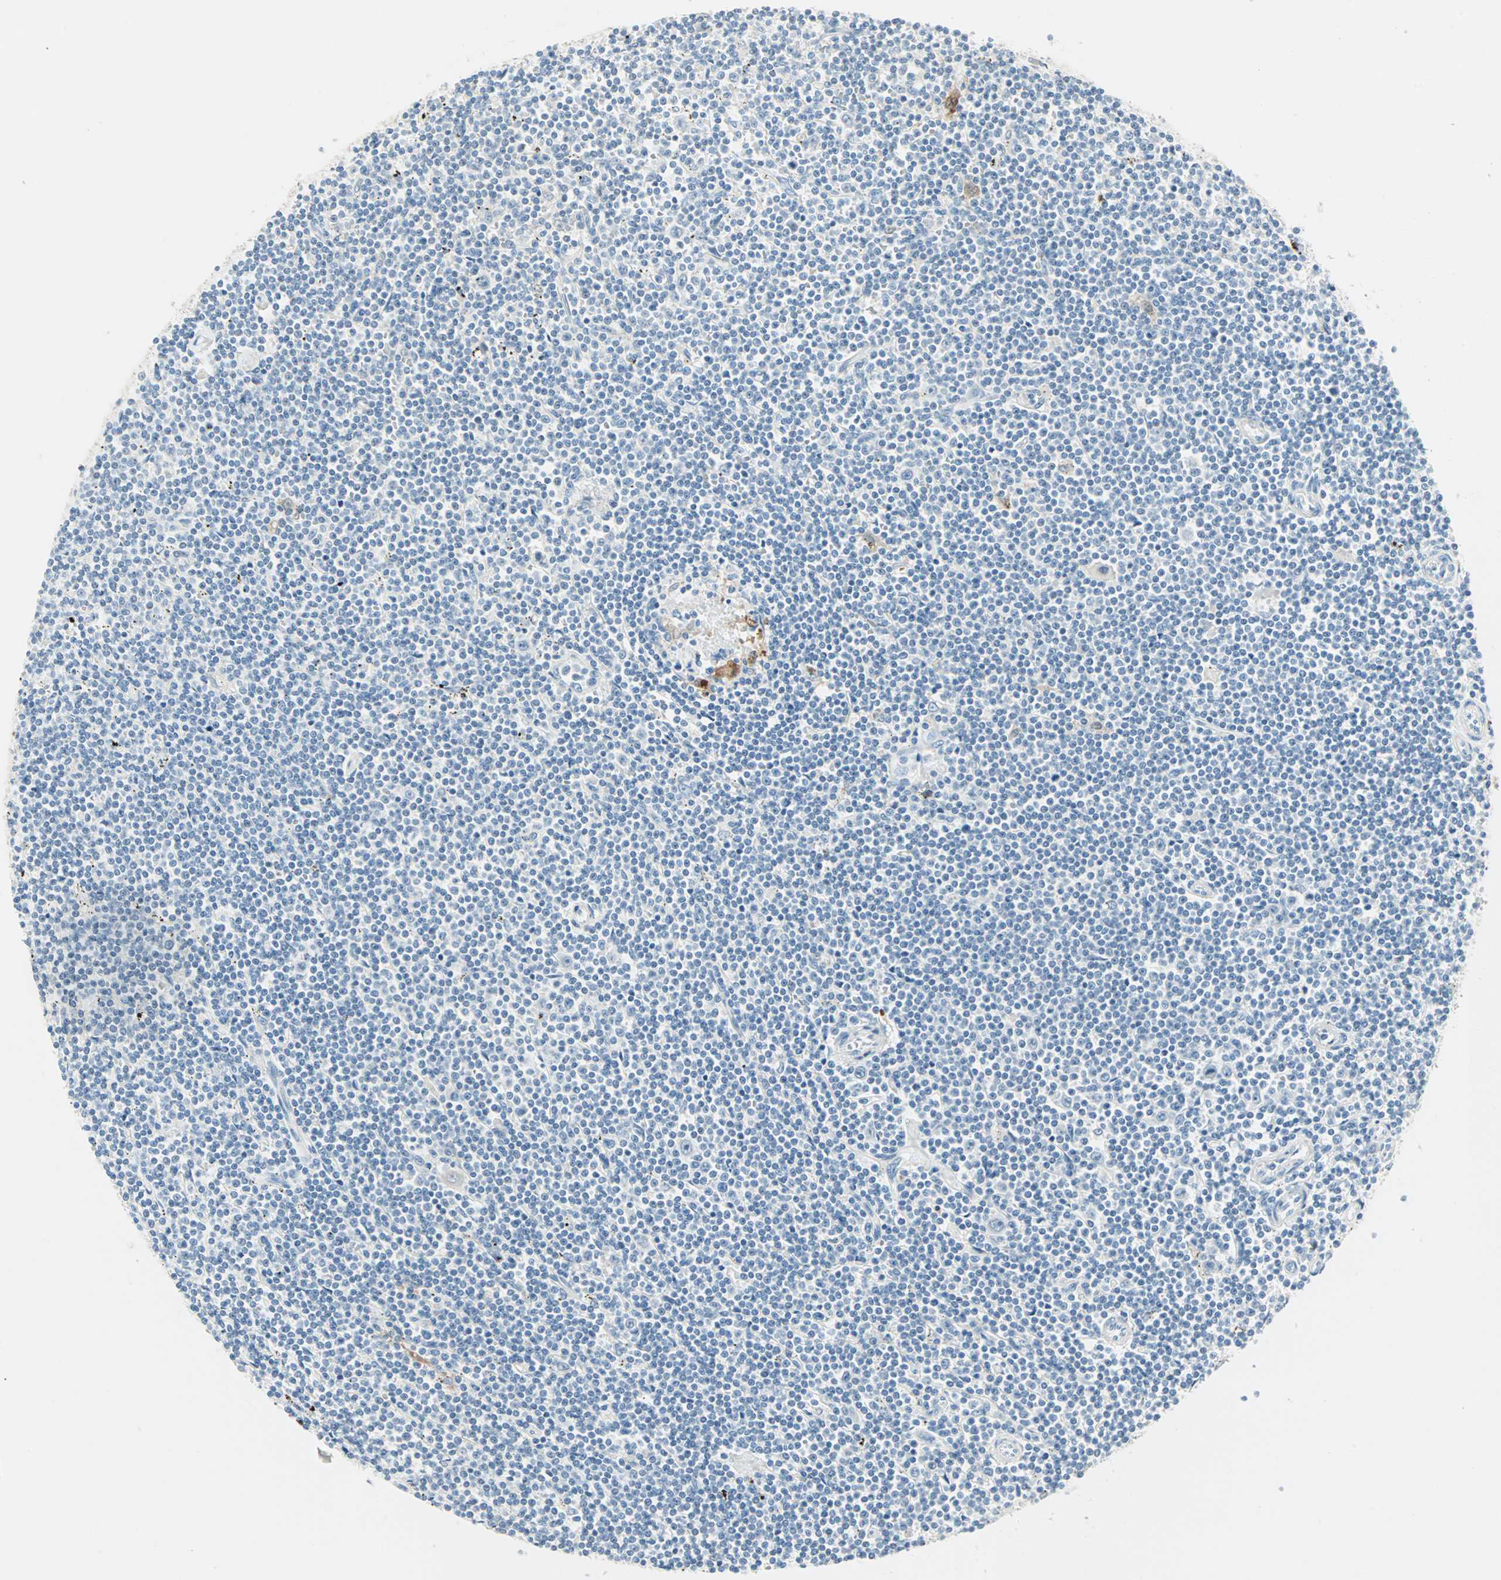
{"staining": {"intensity": "negative", "quantity": "none", "location": "none"}, "tissue": "lymphoma", "cell_type": "Tumor cells", "image_type": "cancer", "snomed": [{"axis": "morphology", "description": "Malignant lymphoma, non-Hodgkin's type, Low grade"}, {"axis": "topography", "description": "Spleen"}], "caption": "Lymphoma was stained to show a protein in brown. There is no significant expression in tumor cells.", "gene": "SULT1C2", "patient": {"sex": "male", "age": 76}}